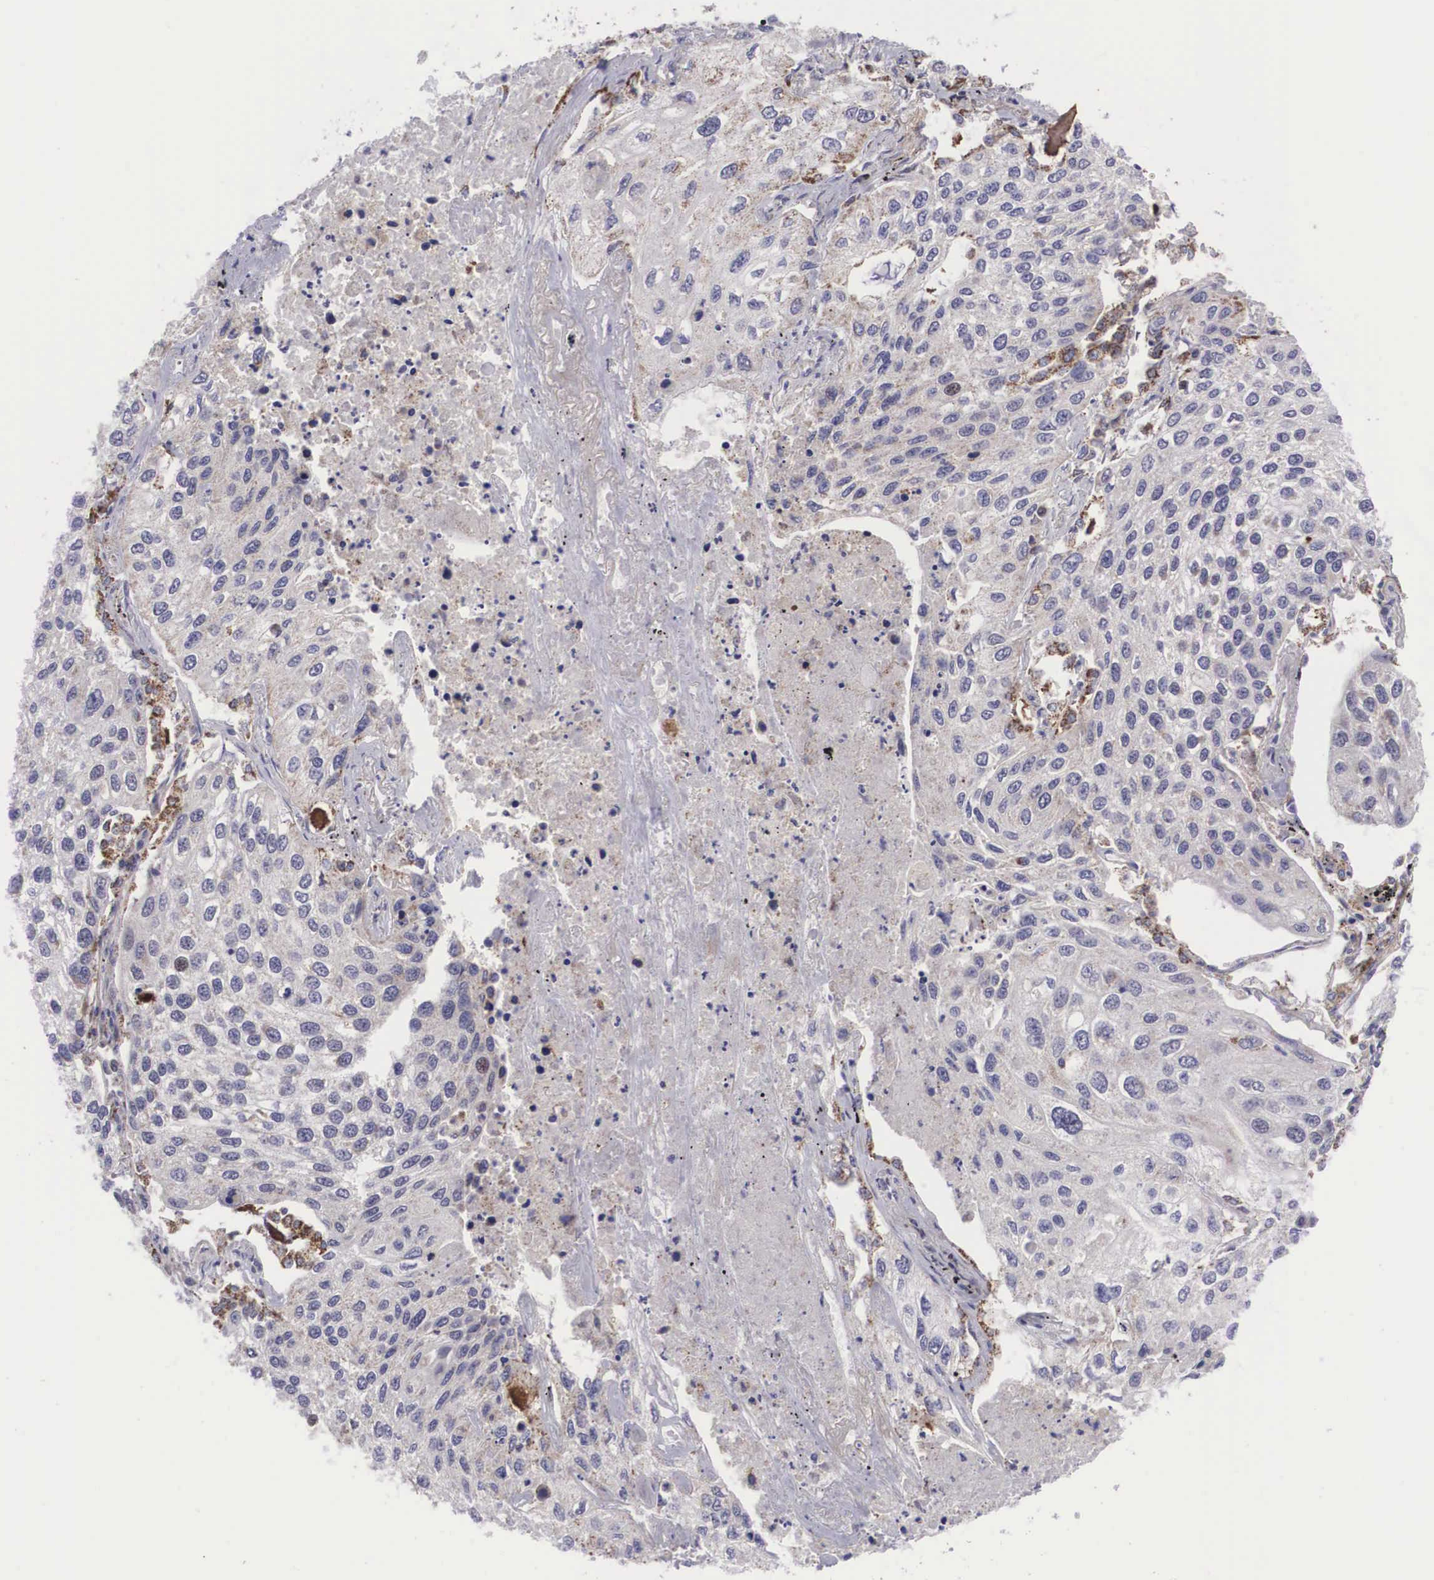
{"staining": {"intensity": "moderate", "quantity": "25%-75%", "location": "cytoplasmic/membranous"}, "tissue": "lung cancer", "cell_type": "Tumor cells", "image_type": "cancer", "snomed": [{"axis": "morphology", "description": "Squamous cell carcinoma, NOS"}, {"axis": "topography", "description": "Lung"}], "caption": "The micrograph shows staining of squamous cell carcinoma (lung), revealing moderate cytoplasmic/membranous protein staining (brown color) within tumor cells.", "gene": "EMID1", "patient": {"sex": "male", "age": 75}}